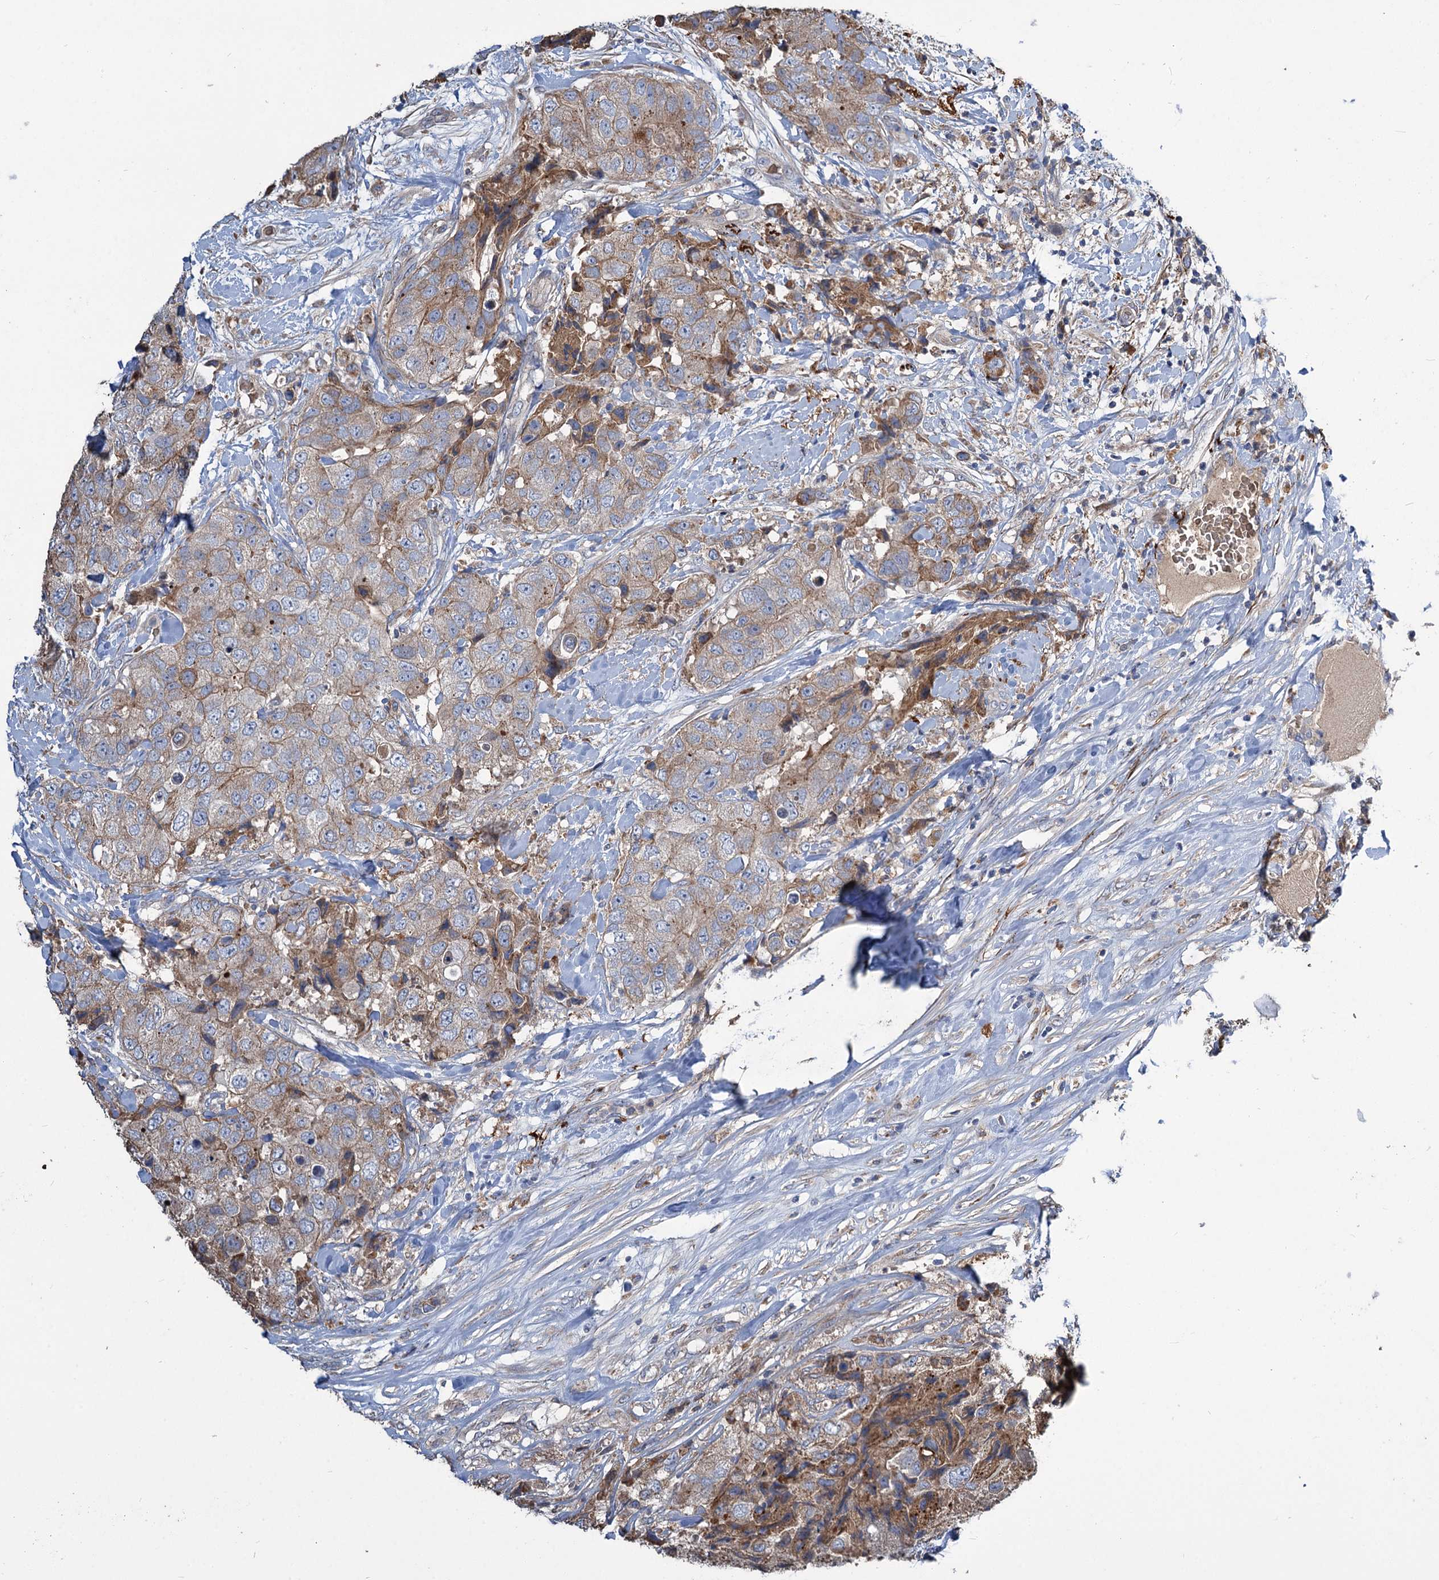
{"staining": {"intensity": "weak", "quantity": ">75%", "location": "cytoplasmic/membranous"}, "tissue": "breast cancer", "cell_type": "Tumor cells", "image_type": "cancer", "snomed": [{"axis": "morphology", "description": "Duct carcinoma"}, {"axis": "topography", "description": "Breast"}], "caption": "Immunohistochemical staining of intraductal carcinoma (breast) displays low levels of weak cytoplasmic/membranous protein staining in approximately >75% of tumor cells. The staining was performed using DAB, with brown indicating positive protein expression. Nuclei are stained blue with hematoxylin.", "gene": "URAD", "patient": {"sex": "female", "age": 62}}